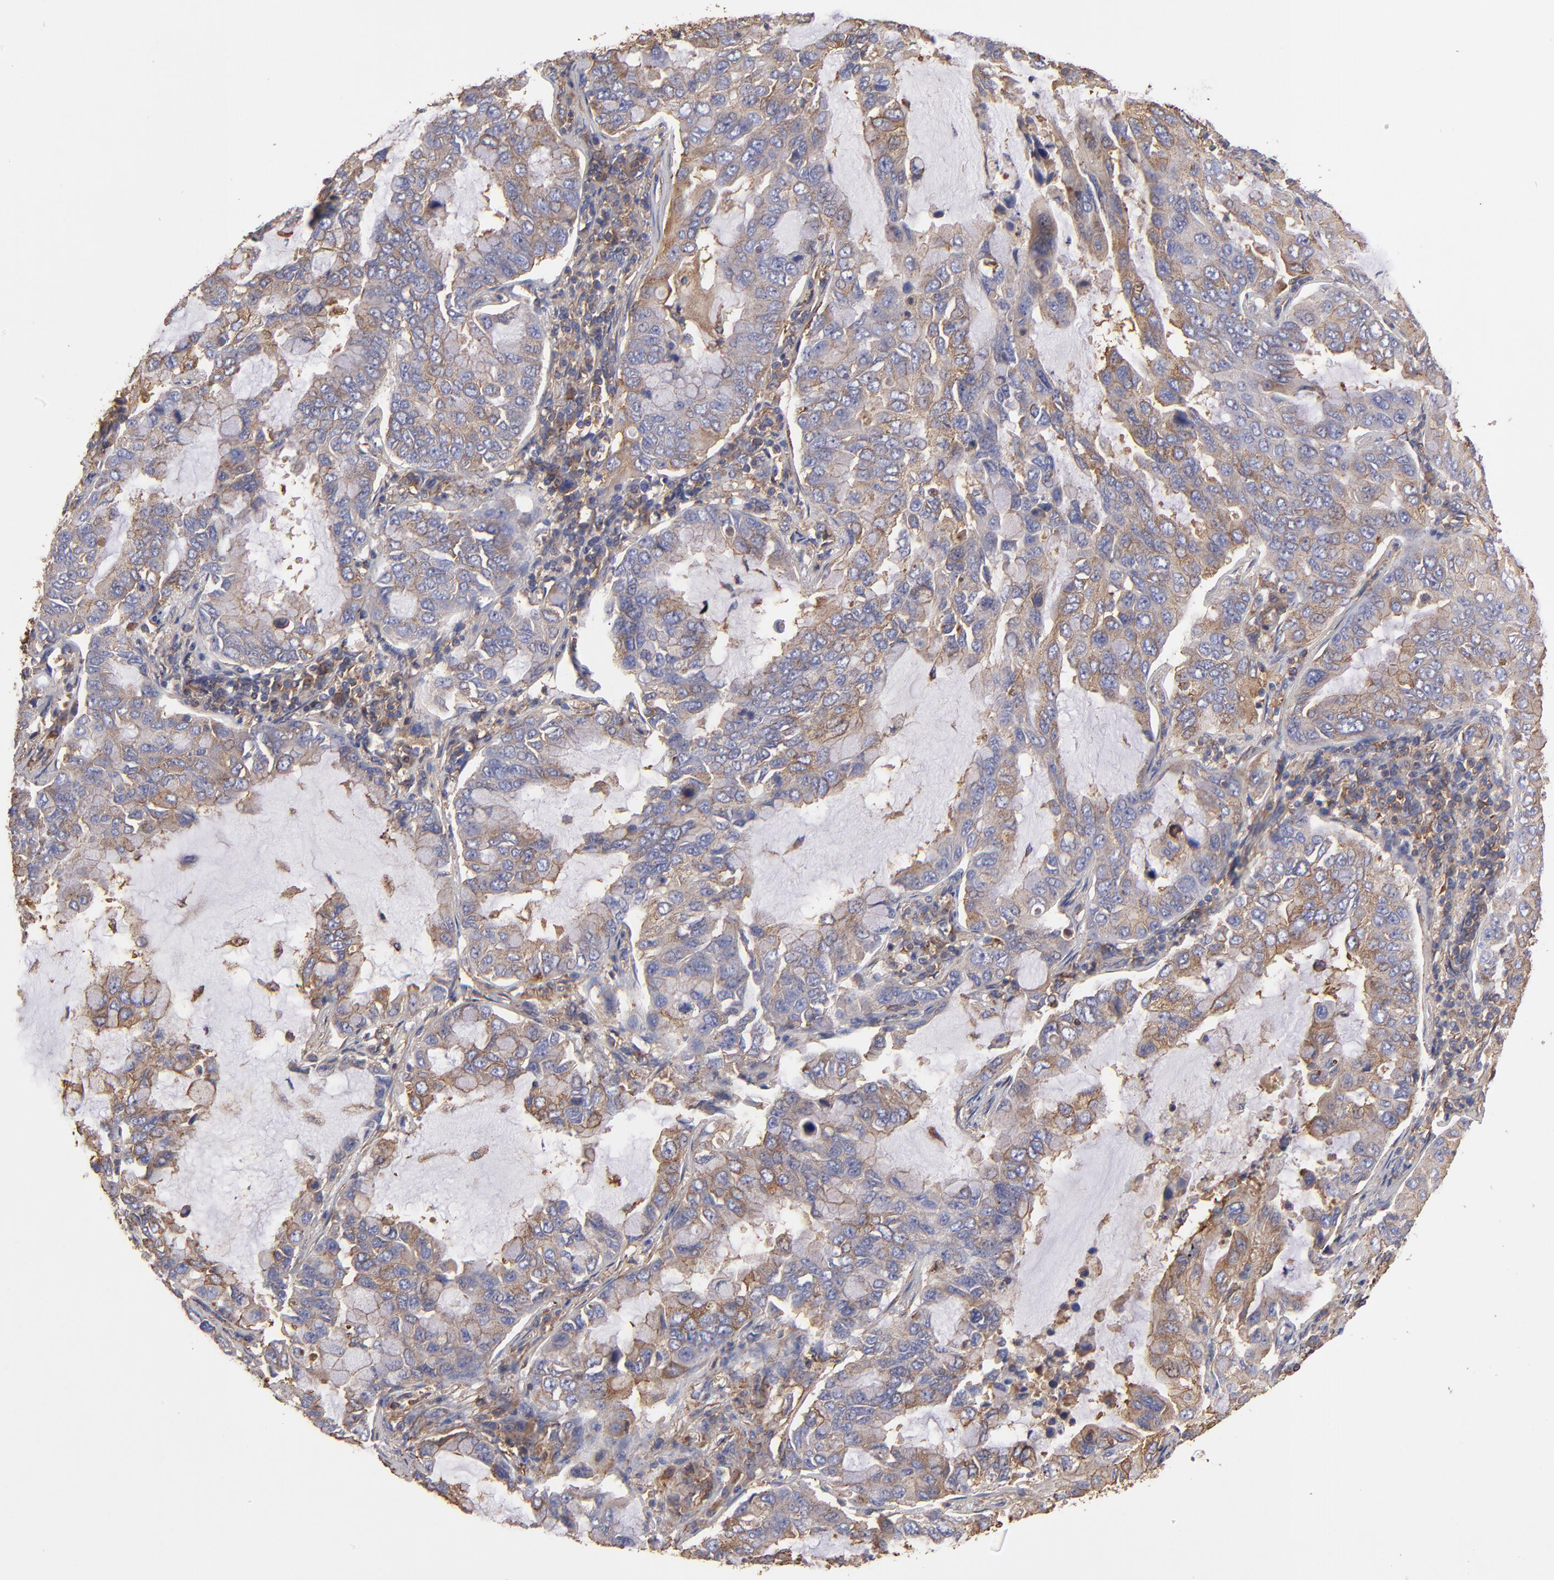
{"staining": {"intensity": "moderate", "quantity": ">75%", "location": "cytoplasmic/membranous"}, "tissue": "lung cancer", "cell_type": "Tumor cells", "image_type": "cancer", "snomed": [{"axis": "morphology", "description": "Adenocarcinoma, NOS"}, {"axis": "topography", "description": "Lung"}], "caption": "DAB immunohistochemical staining of adenocarcinoma (lung) shows moderate cytoplasmic/membranous protein expression in about >75% of tumor cells.", "gene": "MVP", "patient": {"sex": "male", "age": 64}}